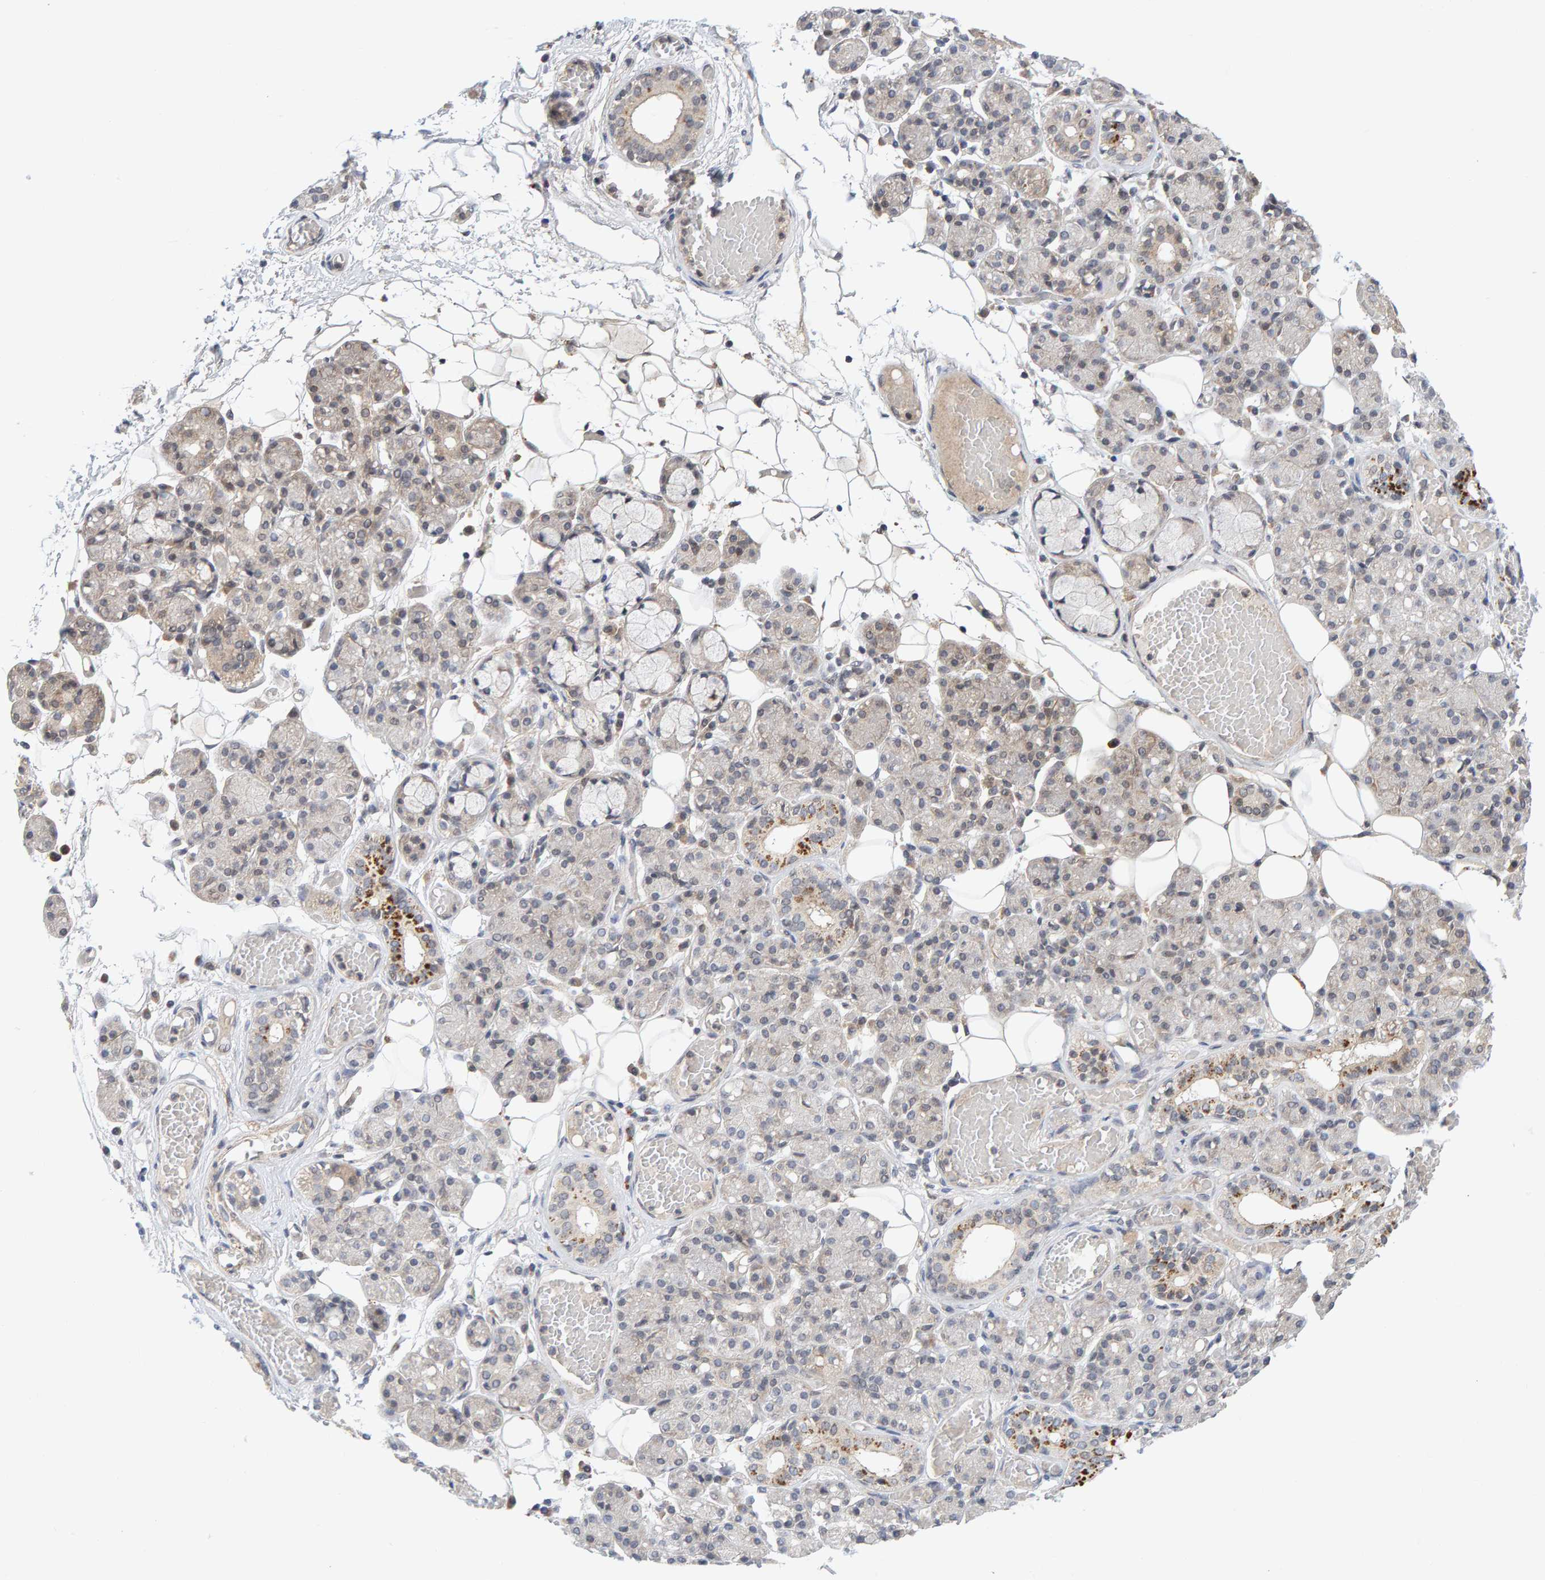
{"staining": {"intensity": "moderate", "quantity": "<25%", "location": "cytoplasmic/membranous"}, "tissue": "salivary gland", "cell_type": "Glandular cells", "image_type": "normal", "snomed": [{"axis": "morphology", "description": "Normal tissue, NOS"}, {"axis": "topography", "description": "Salivary gland"}], "caption": "Glandular cells exhibit moderate cytoplasmic/membranous staining in about <25% of cells in unremarkable salivary gland. Nuclei are stained in blue.", "gene": "CDH2", "patient": {"sex": "male", "age": 63}}